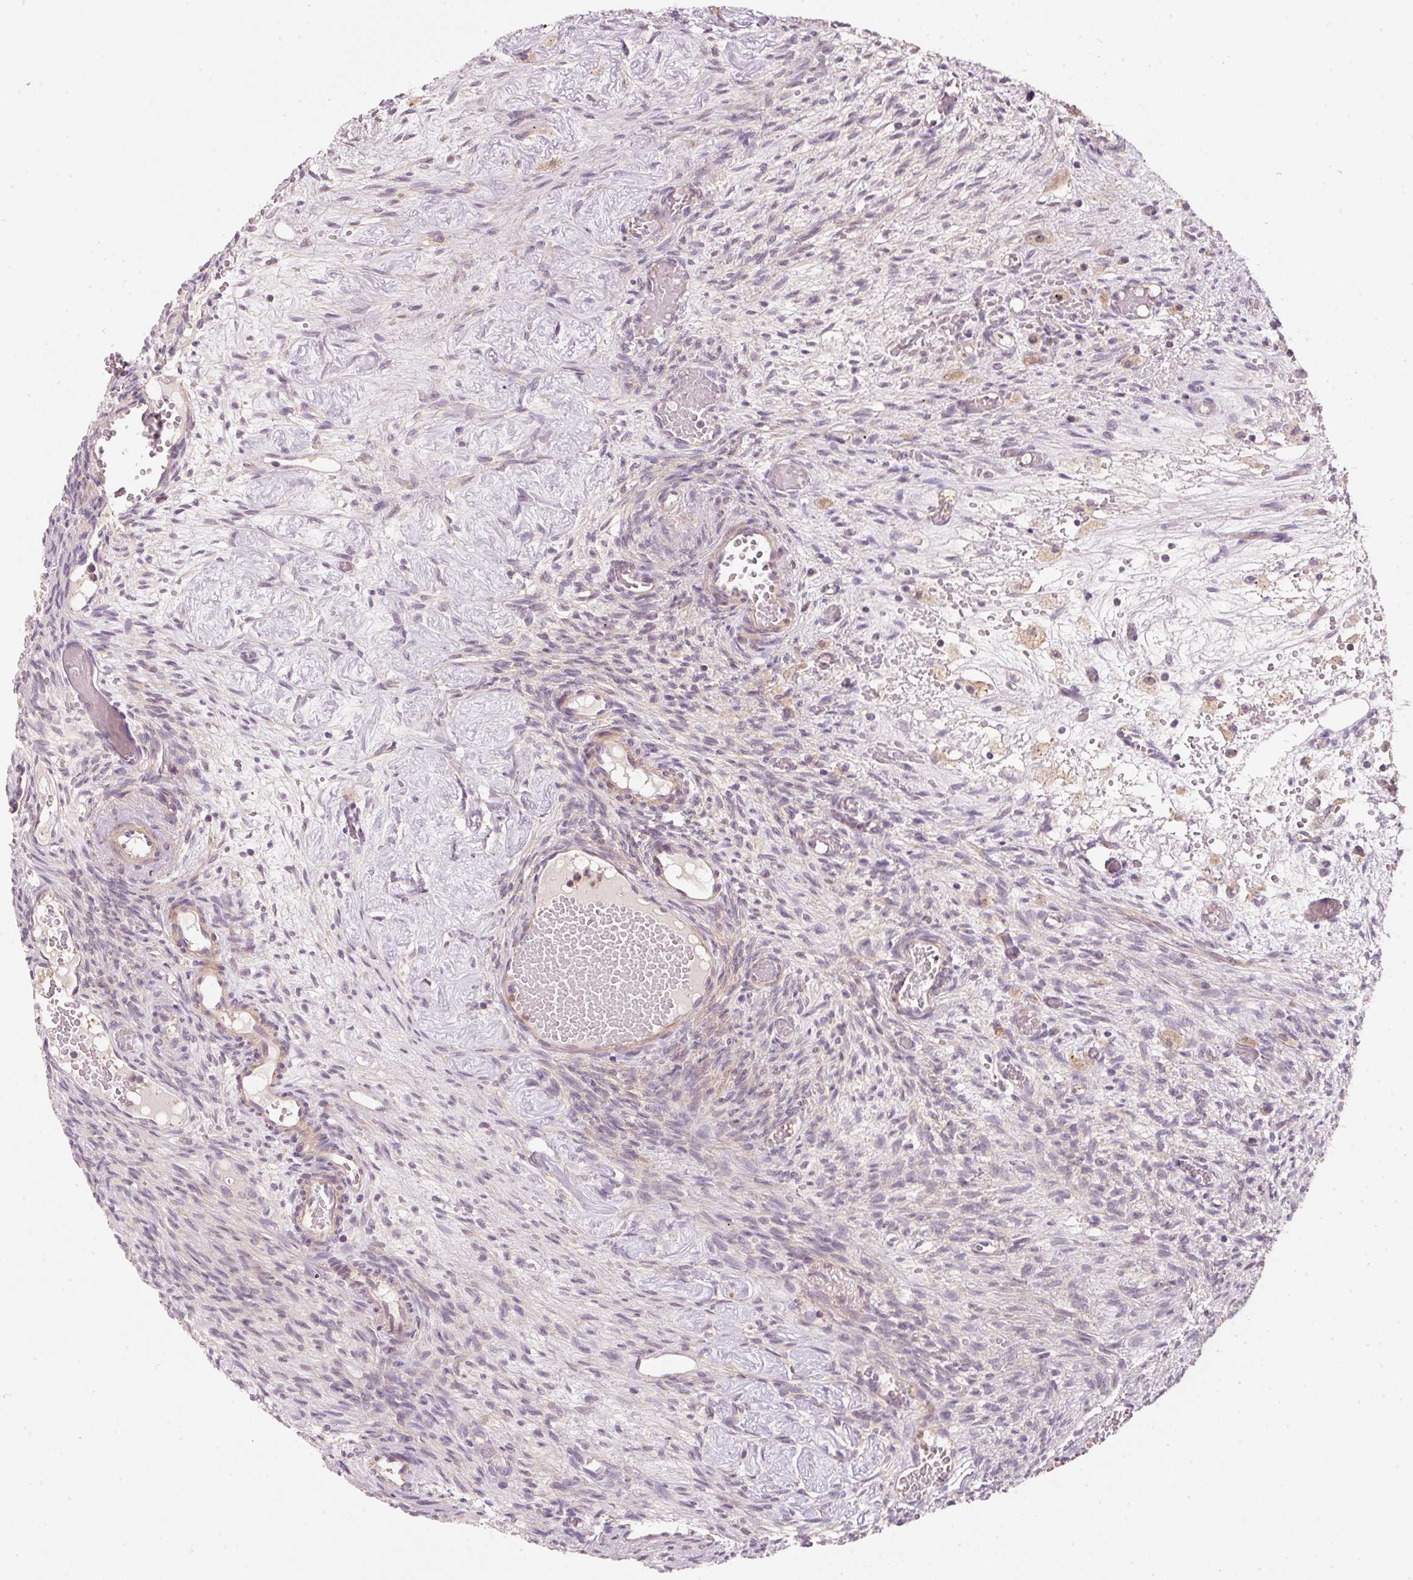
{"staining": {"intensity": "moderate", "quantity": "25%-75%", "location": "cytoplasmic/membranous"}, "tissue": "ovary", "cell_type": "Ovarian stroma cells", "image_type": "normal", "snomed": [{"axis": "morphology", "description": "Normal tissue, NOS"}, {"axis": "topography", "description": "Ovary"}], "caption": "Immunohistochemical staining of benign human ovary displays moderate cytoplasmic/membranous protein expression in approximately 25%-75% of ovarian stroma cells.", "gene": "TIRAP", "patient": {"sex": "female", "age": 67}}